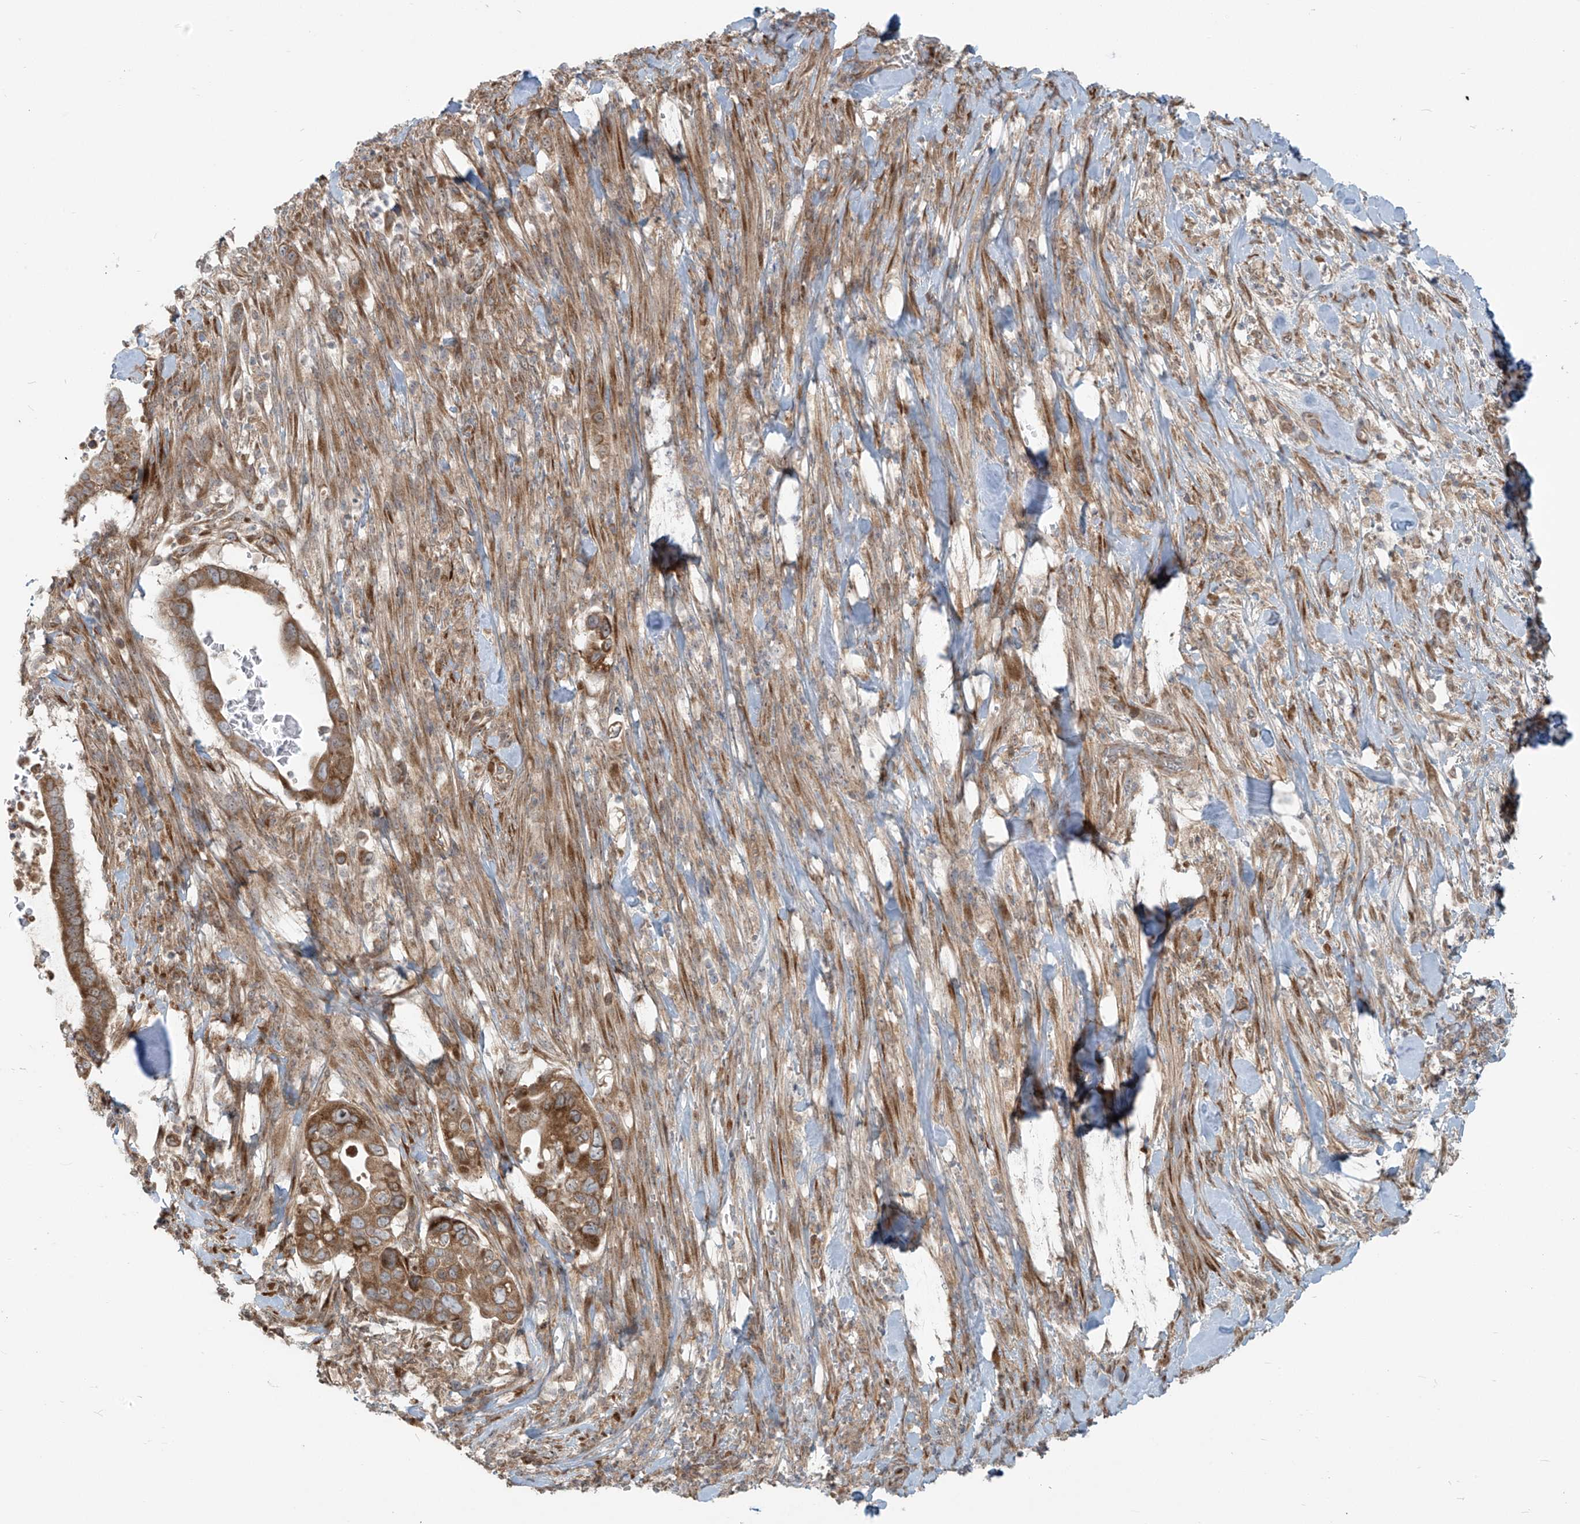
{"staining": {"intensity": "moderate", "quantity": ">75%", "location": "cytoplasmic/membranous"}, "tissue": "pancreatic cancer", "cell_type": "Tumor cells", "image_type": "cancer", "snomed": [{"axis": "morphology", "description": "Adenocarcinoma, NOS"}, {"axis": "topography", "description": "Pancreas"}], "caption": "High-power microscopy captured an immunohistochemistry image of adenocarcinoma (pancreatic), revealing moderate cytoplasmic/membranous staining in approximately >75% of tumor cells.", "gene": "KATNIP", "patient": {"sex": "male", "age": 68}}